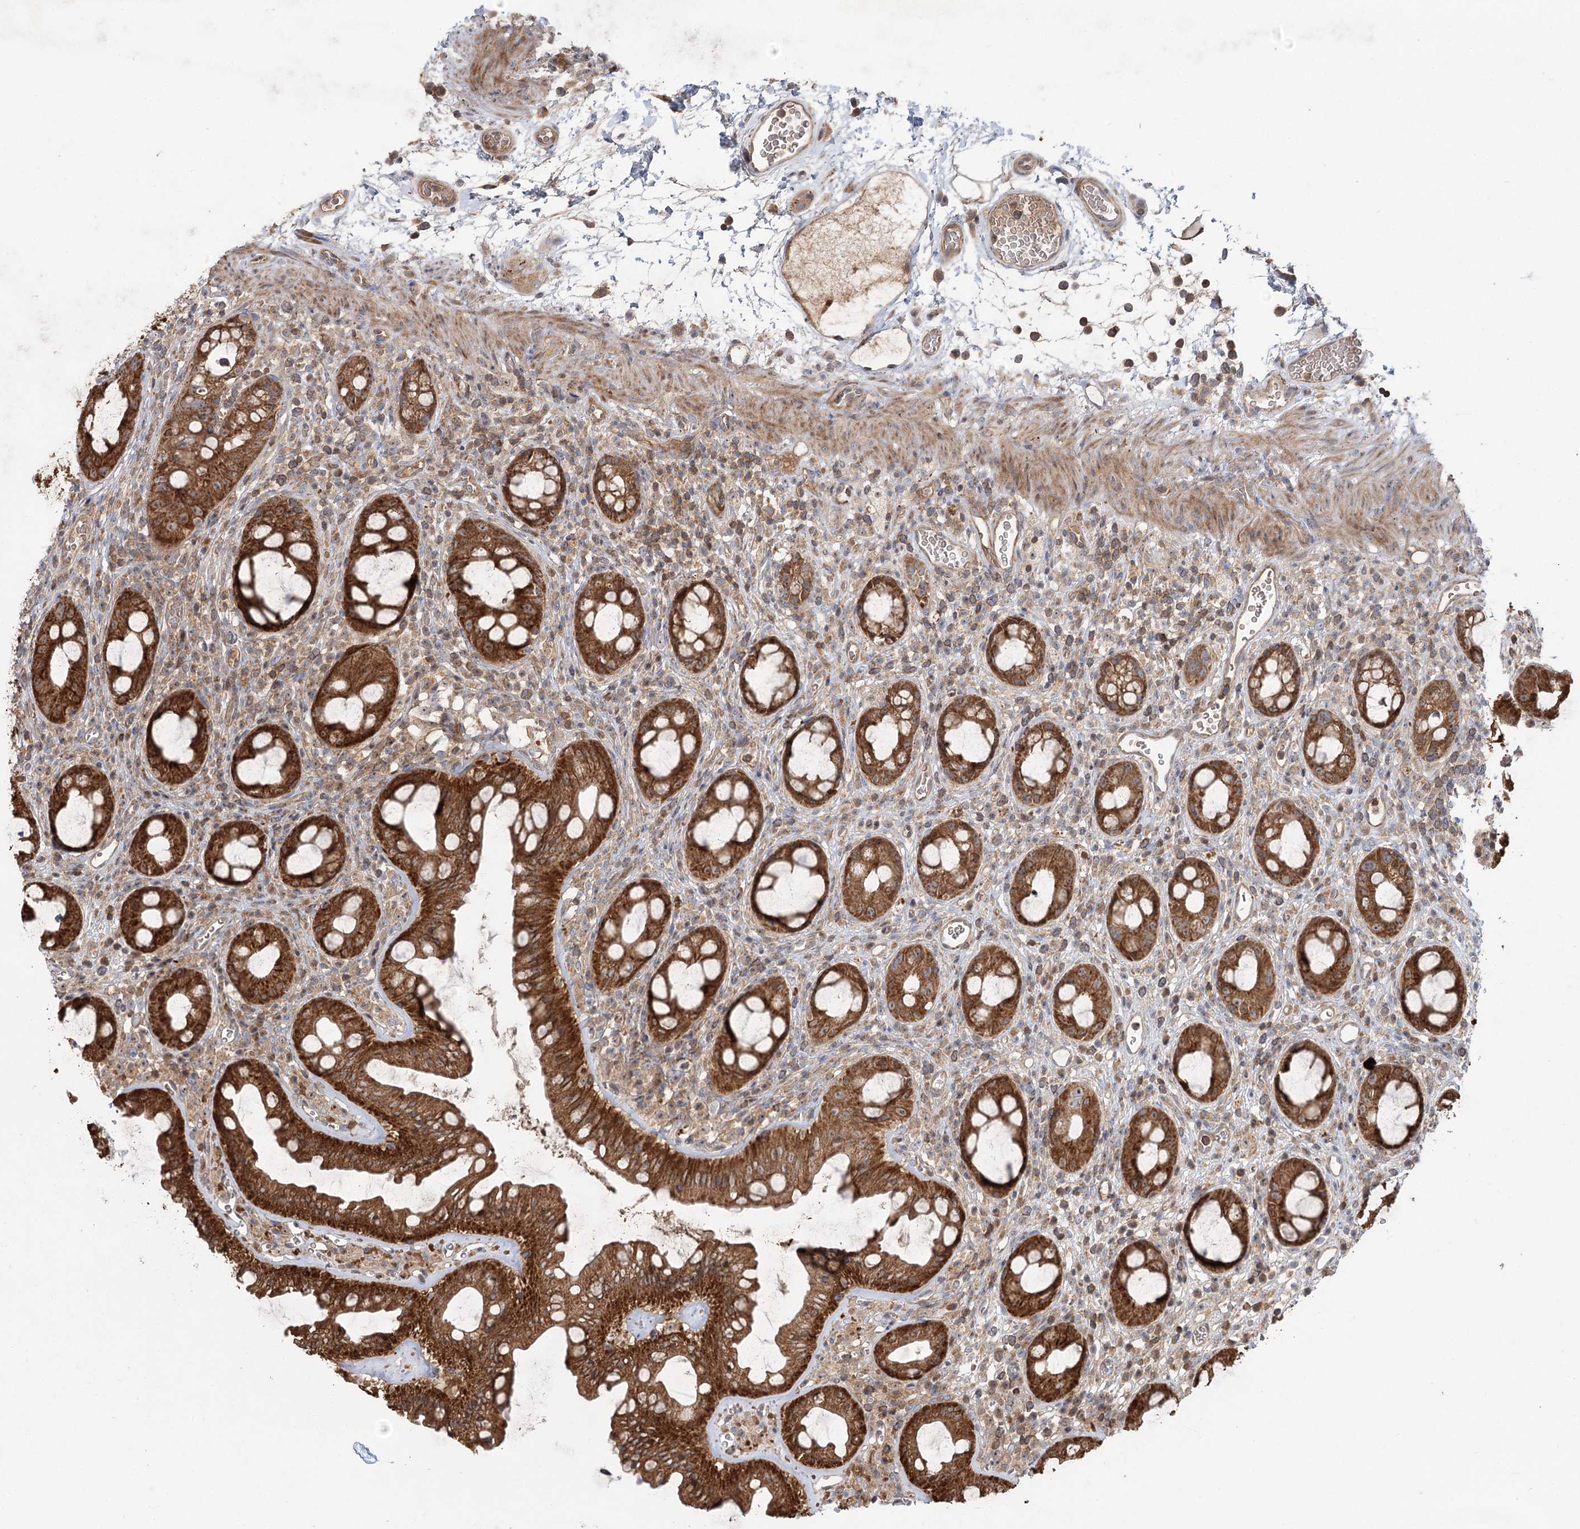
{"staining": {"intensity": "strong", "quantity": ">75%", "location": "cytoplasmic/membranous"}, "tissue": "rectum", "cell_type": "Glandular cells", "image_type": "normal", "snomed": [{"axis": "morphology", "description": "Normal tissue, NOS"}, {"axis": "topography", "description": "Rectum"}], "caption": "The image shows a brown stain indicating the presence of a protein in the cytoplasmic/membranous of glandular cells in rectum.", "gene": "ENSG00000273217", "patient": {"sex": "female", "age": 57}}